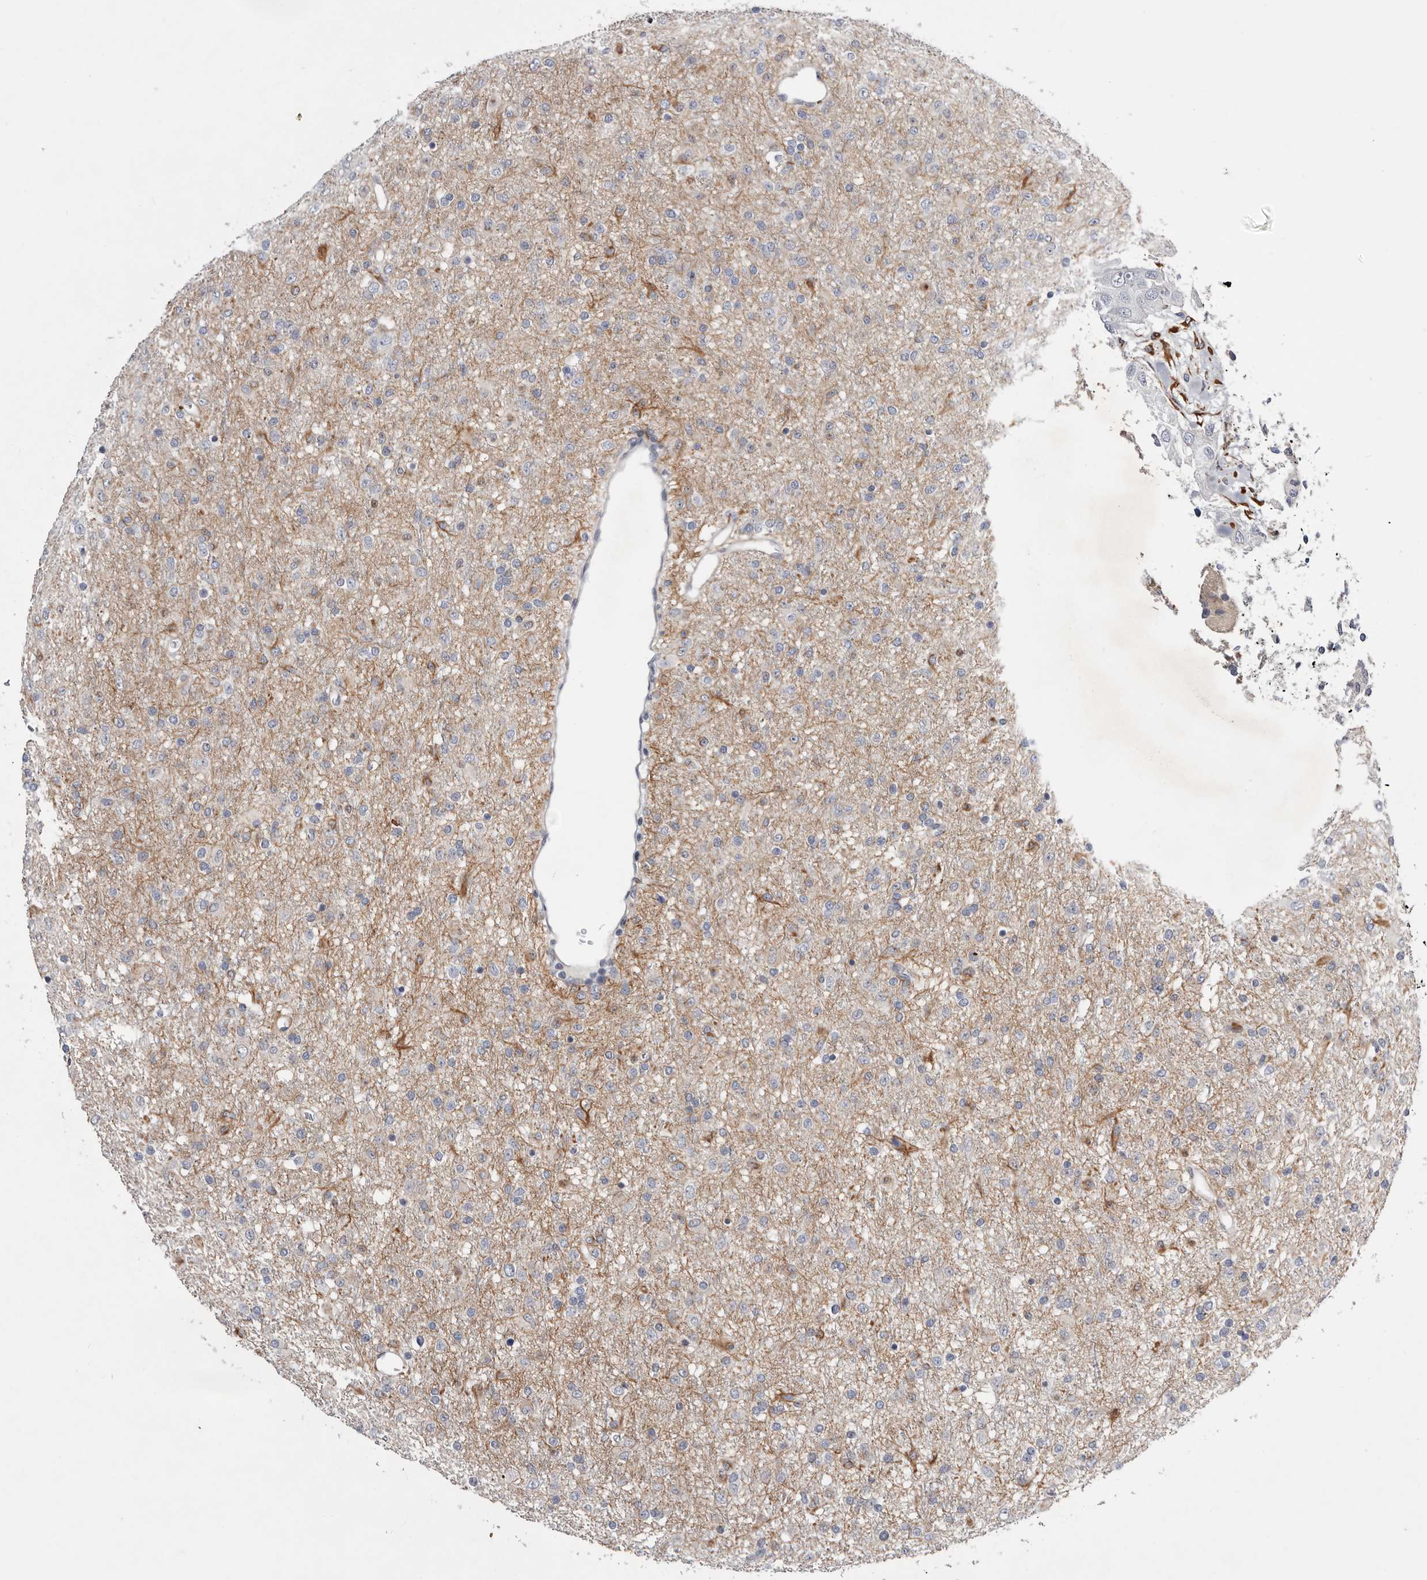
{"staining": {"intensity": "weak", "quantity": "<25%", "location": "cytoplasmic/membranous"}, "tissue": "glioma", "cell_type": "Tumor cells", "image_type": "cancer", "snomed": [{"axis": "morphology", "description": "Glioma, malignant, Low grade"}, {"axis": "topography", "description": "Brain"}], "caption": "Immunohistochemical staining of human malignant glioma (low-grade) shows no significant staining in tumor cells.", "gene": "USH1C", "patient": {"sex": "male", "age": 65}}